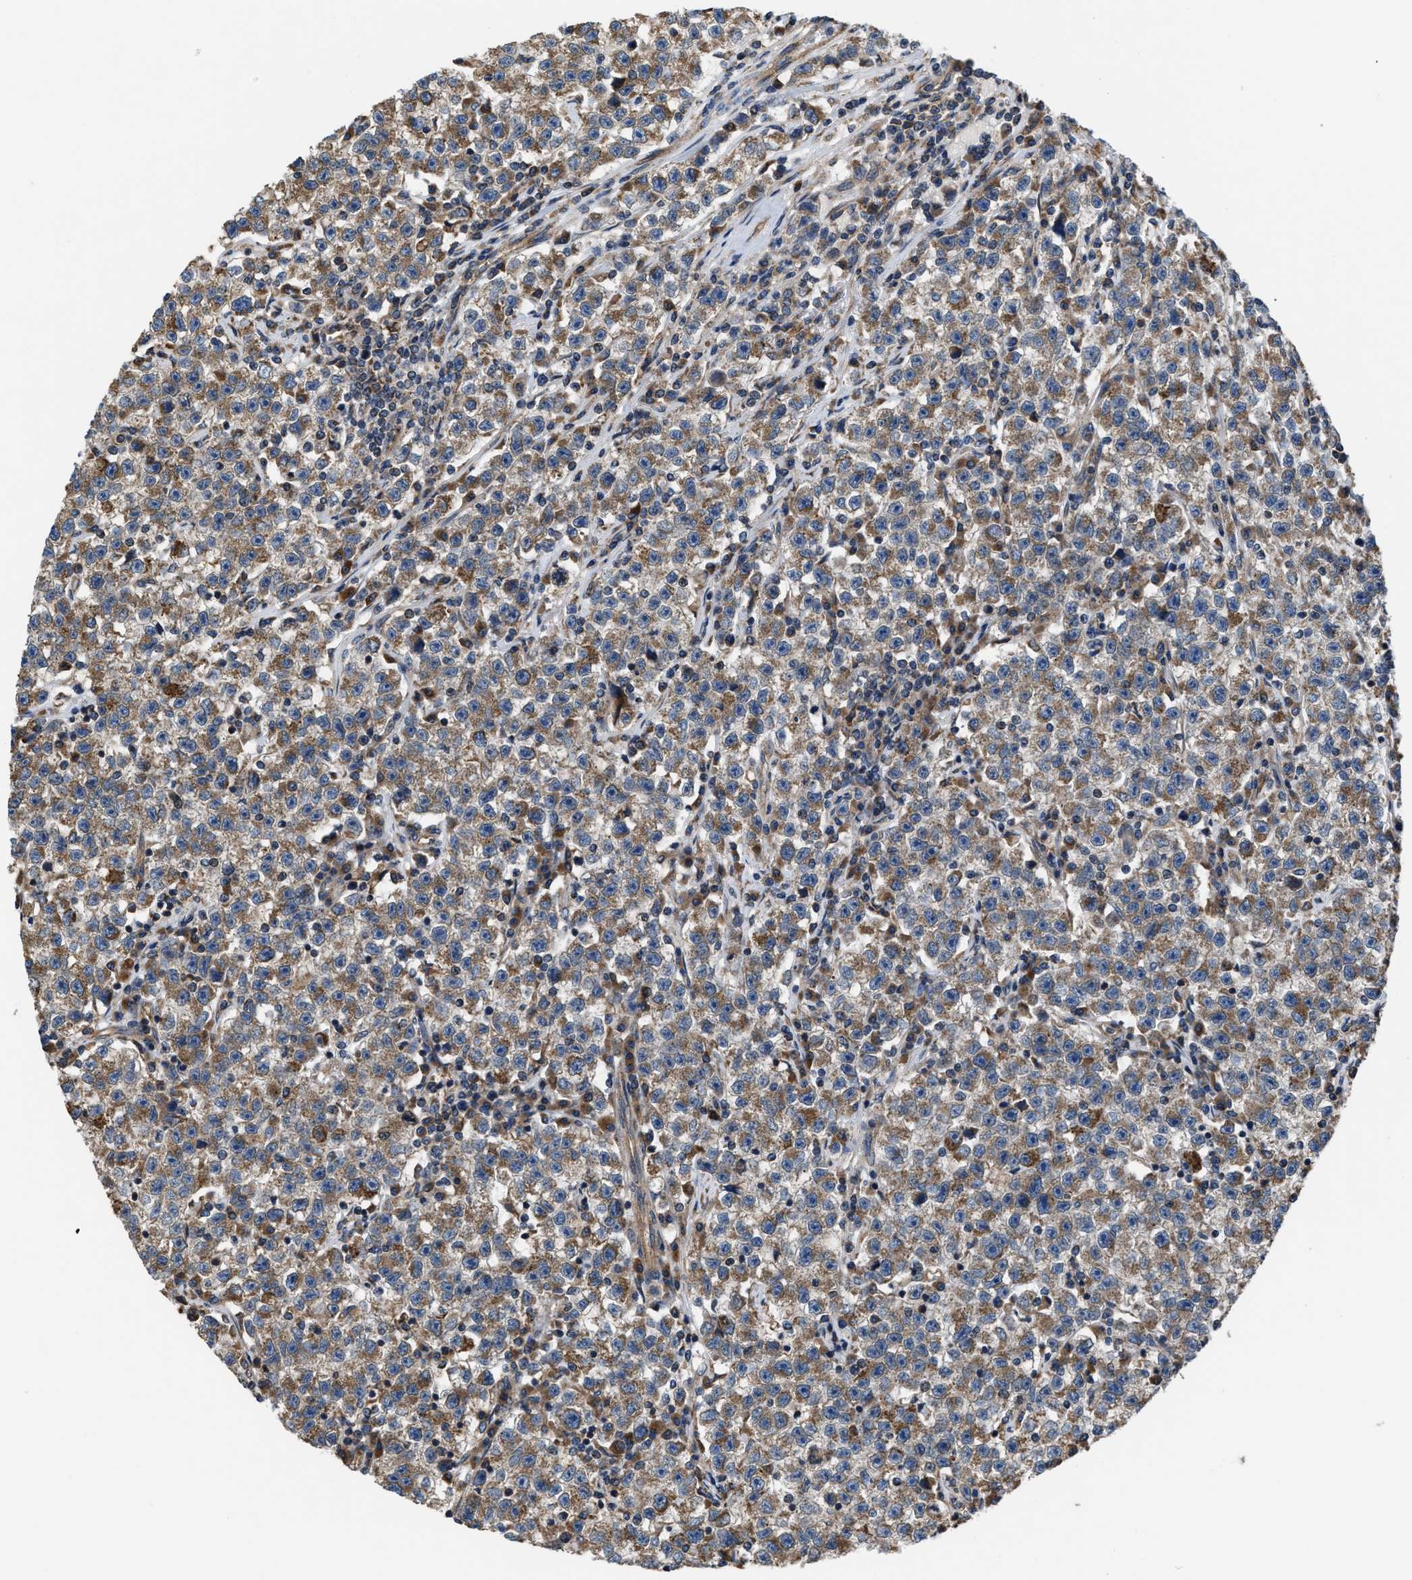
{"staining": {"intensity": "moderate", "quantity": ">75%", "location": "cytoplasmic/membranous"}, "tissue": "testis cancer", "cell_type": "Tumor cells", "image_type": "cancer", "snomed": [{"axis": "morphology", "description": "Seminoma, NOS"}, {"axis": "topography", "description": "Testis"}], "caption": "Protein expression analysis of testis cancer shows moderate cytoplasmic/membranous staining in approximately >75% of tumor cells.", "gene": "CEP128", "patient": {"sex": "male", "age": 22}}